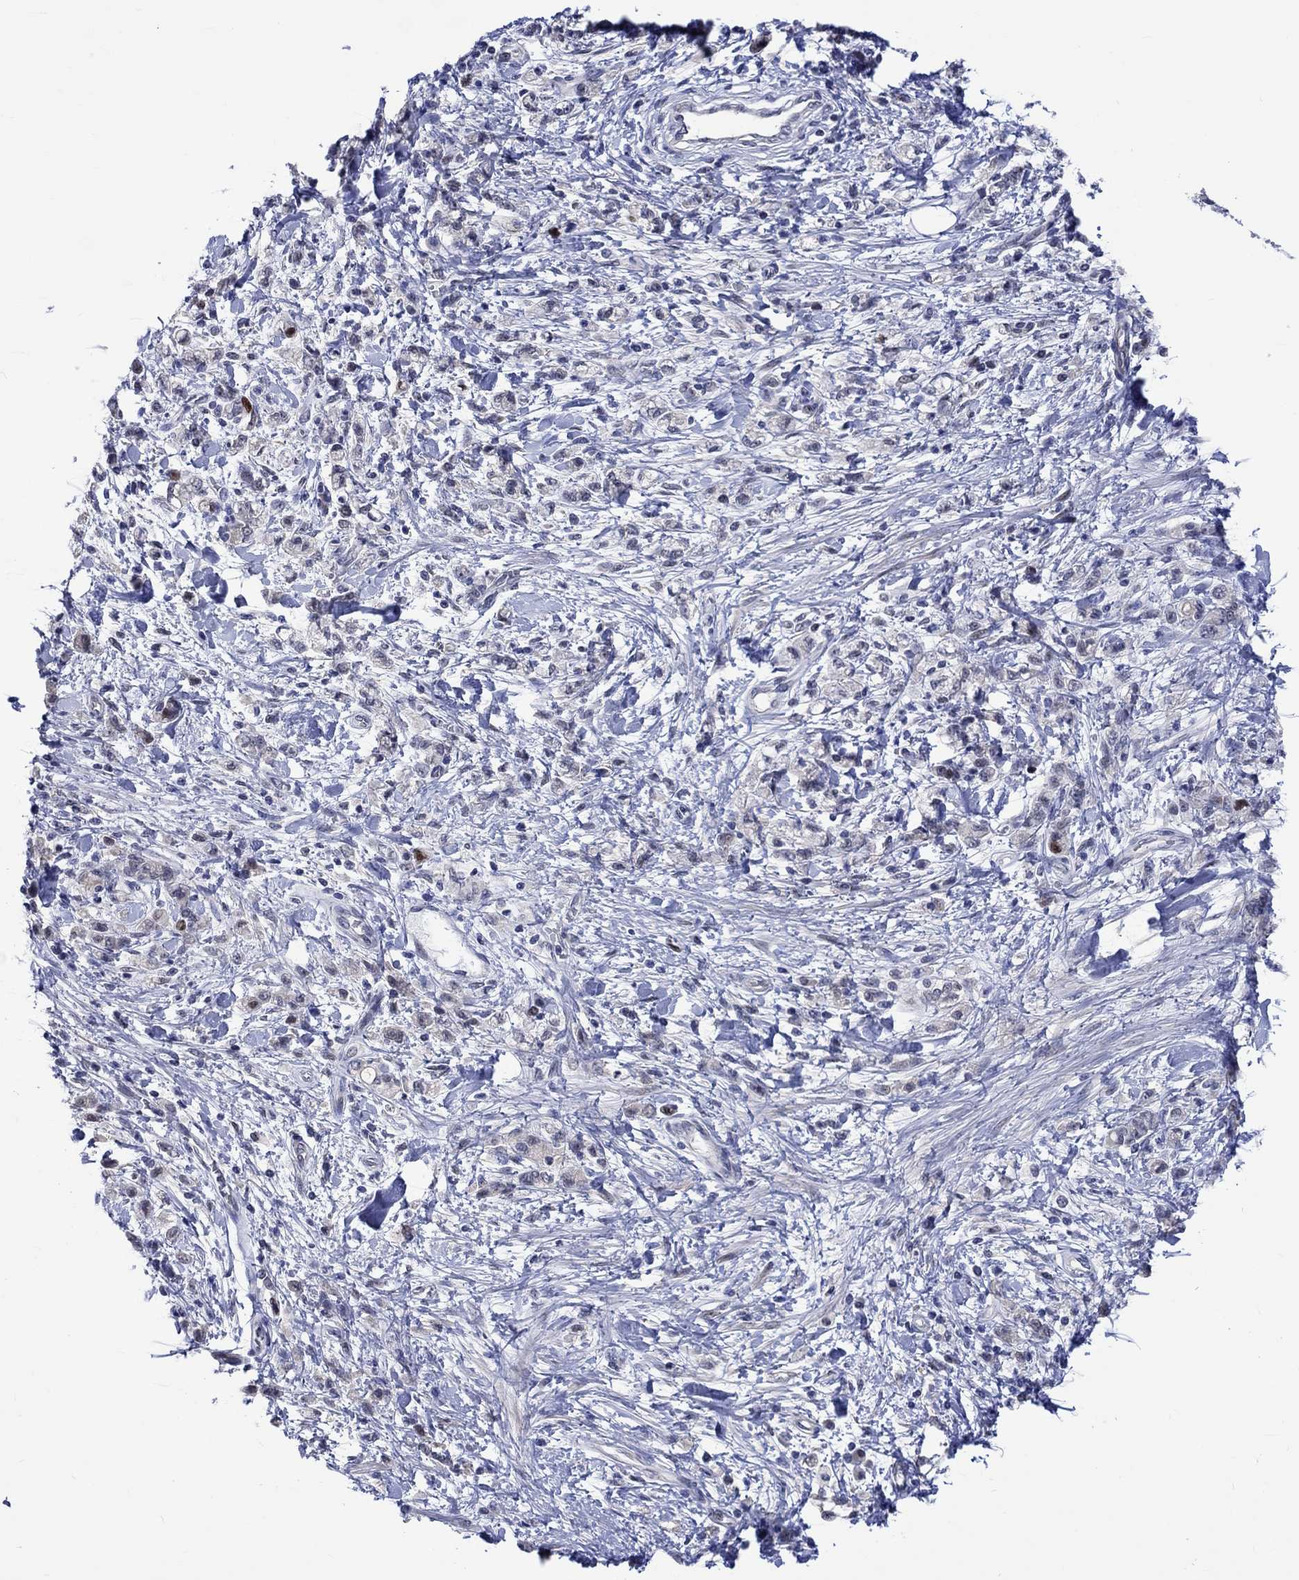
{"staining": {"intensity": "strong", "quantity": "<25%", "location": "nuclear"}, "tissue": "stomach cancer", "cell_type": "Tumor cells", "image_type": "cancer", "snomed": [{"axis": "morphology", "description": "Adenocarcinoma, NOS"}, {"axis": "topography", "description": "Stomach"}], "caption": "Human adenocarcinoma (stomach) stained with a protein marker displays strong staining in tumor cells.", "gene": "E2F8", "patient": {"sex": "male", "age": 77}}